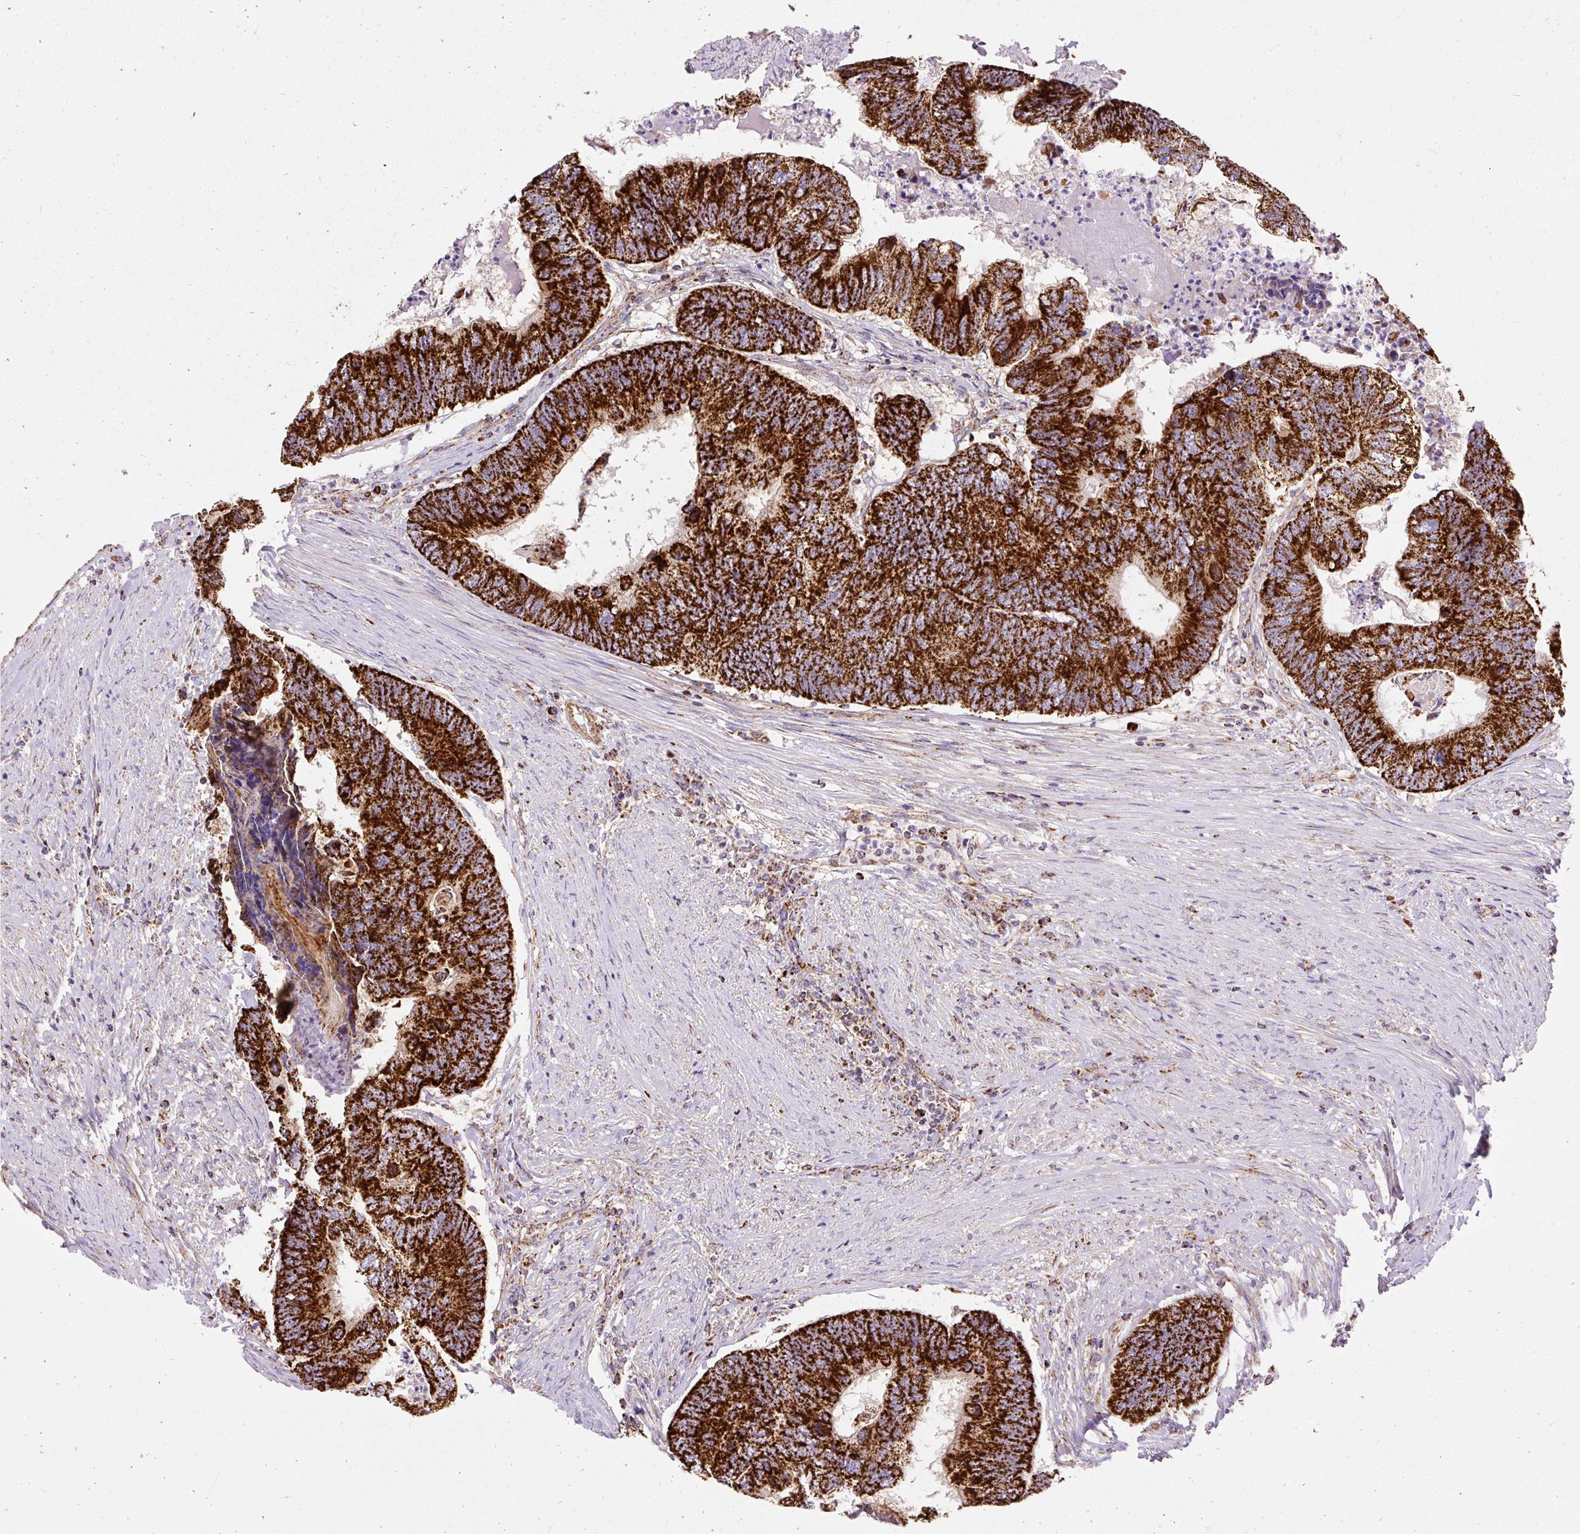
{"staining": {"intensity": "strong", "quantity": ">75%", "location": "cytoplasmic/membranous"}, "tissue": "colorectal cancer", "cell_type": "Tumor cells", "image_type": "cancer", "snomed": [{"axis": "morphology", "description": "Adenocarcinoma, NOS"}, {"axis": "topography", "description": "Colon"}], "caption": "Brown immunohistochemical staining in human colorectal adenocarcinoma displays strong cytoplasmic/membranous expression in about >75% of tumor cells.", "gene": "CEP290", "patient": {"sex": "female", "age": 67}}